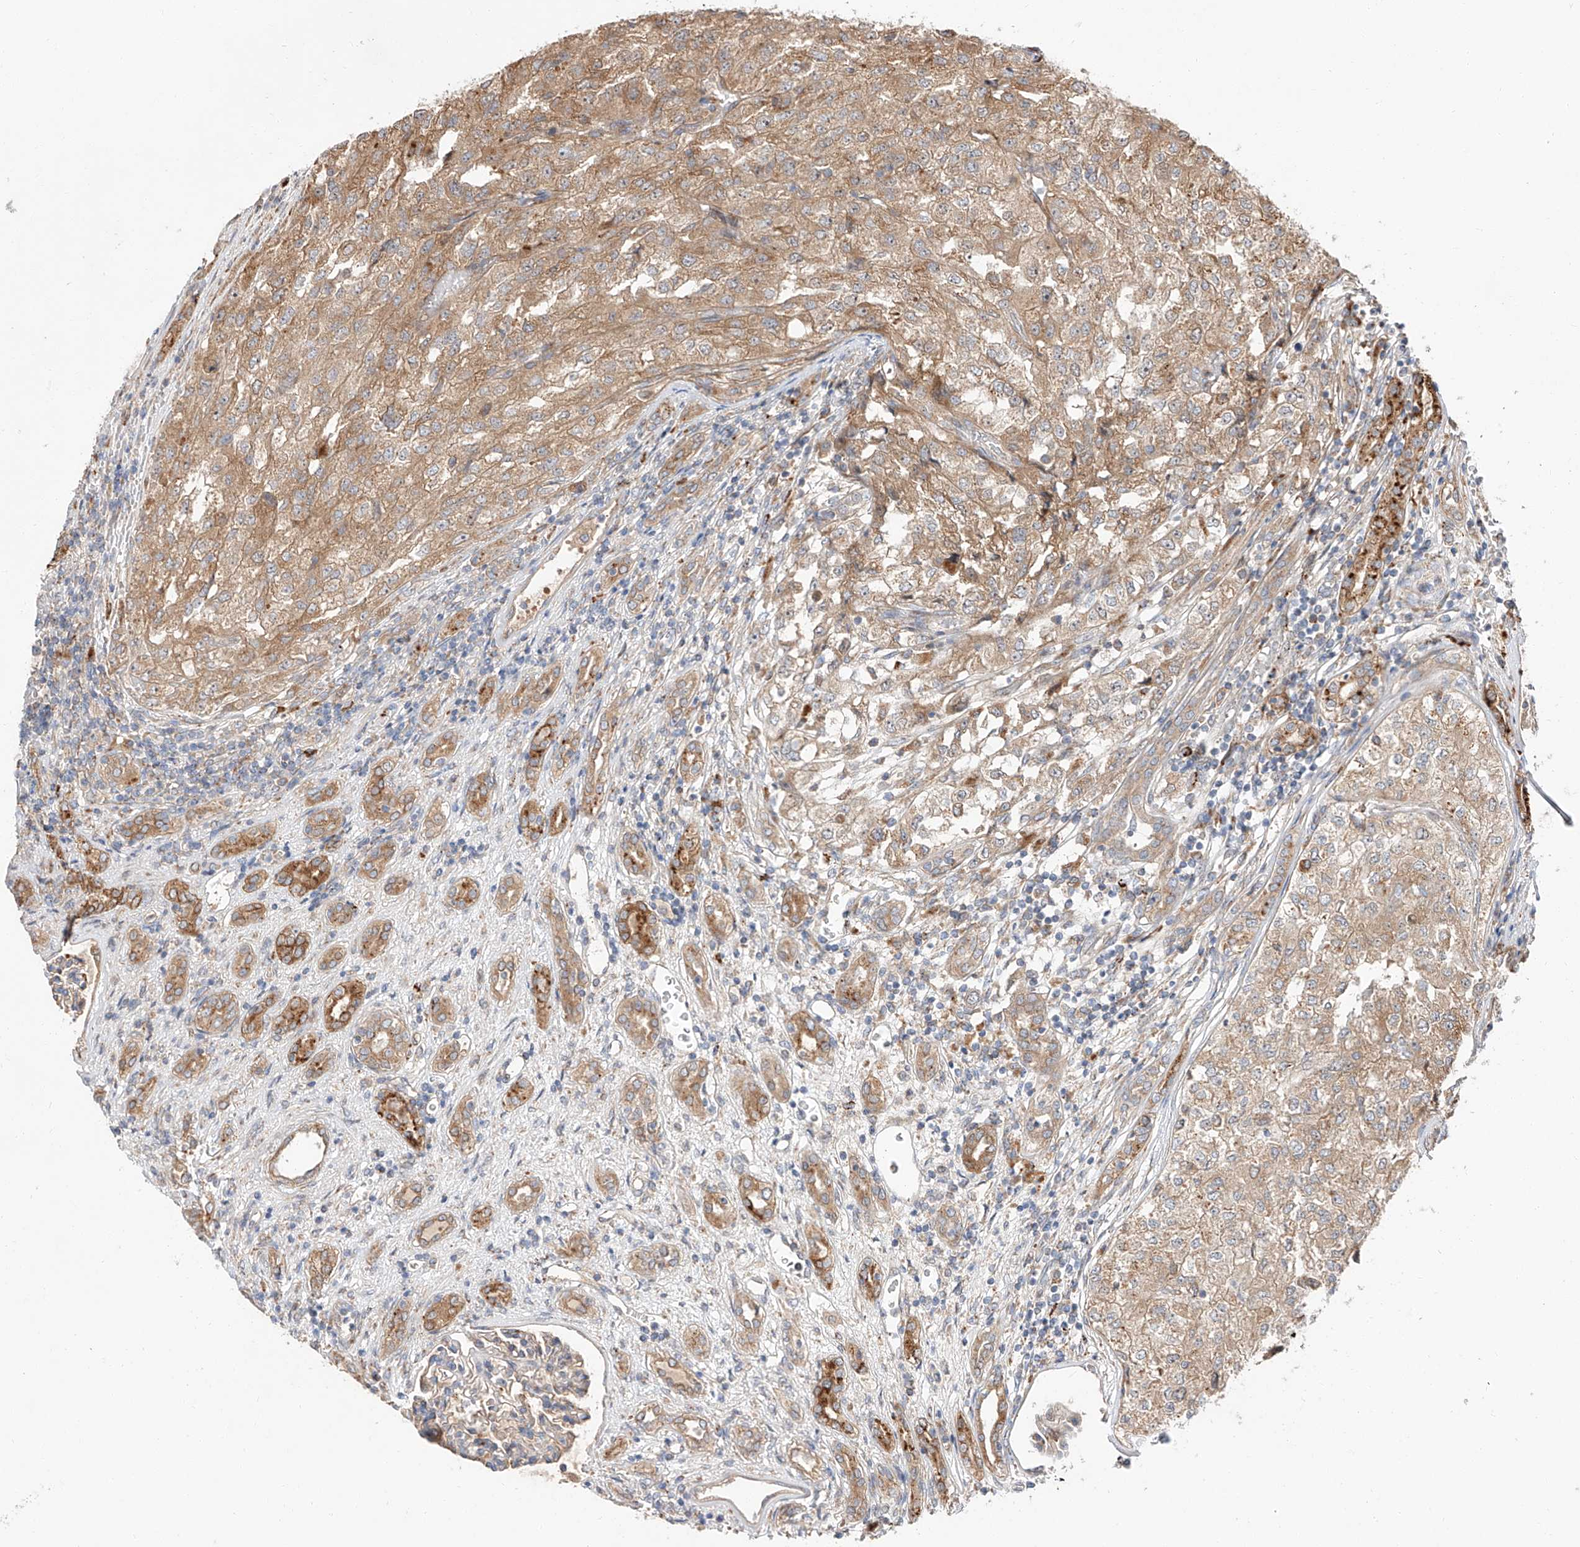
{"staining": {"intensity": "moderate", "quantity": ">75%", "location": "cytoplasmic/membranous"}, "tissue": "renal cancer", "cell_type": "Tumor cells", "image_type": "cancer", "snomed": [{"axis": "morphology", "description": "Adenocarcinoma, NOS"}, {"axis": "topography", "description": "Kidney"}], "caption": "DAB immunohistochemical staining of human renal cancer (adenocarcinoma) exhibits moderate cytoplasmic/membranous protein positivity in about >75% of tumor cells.", "gene": "DIRAS3", "patient": {"sex": "female", "age": 54}}